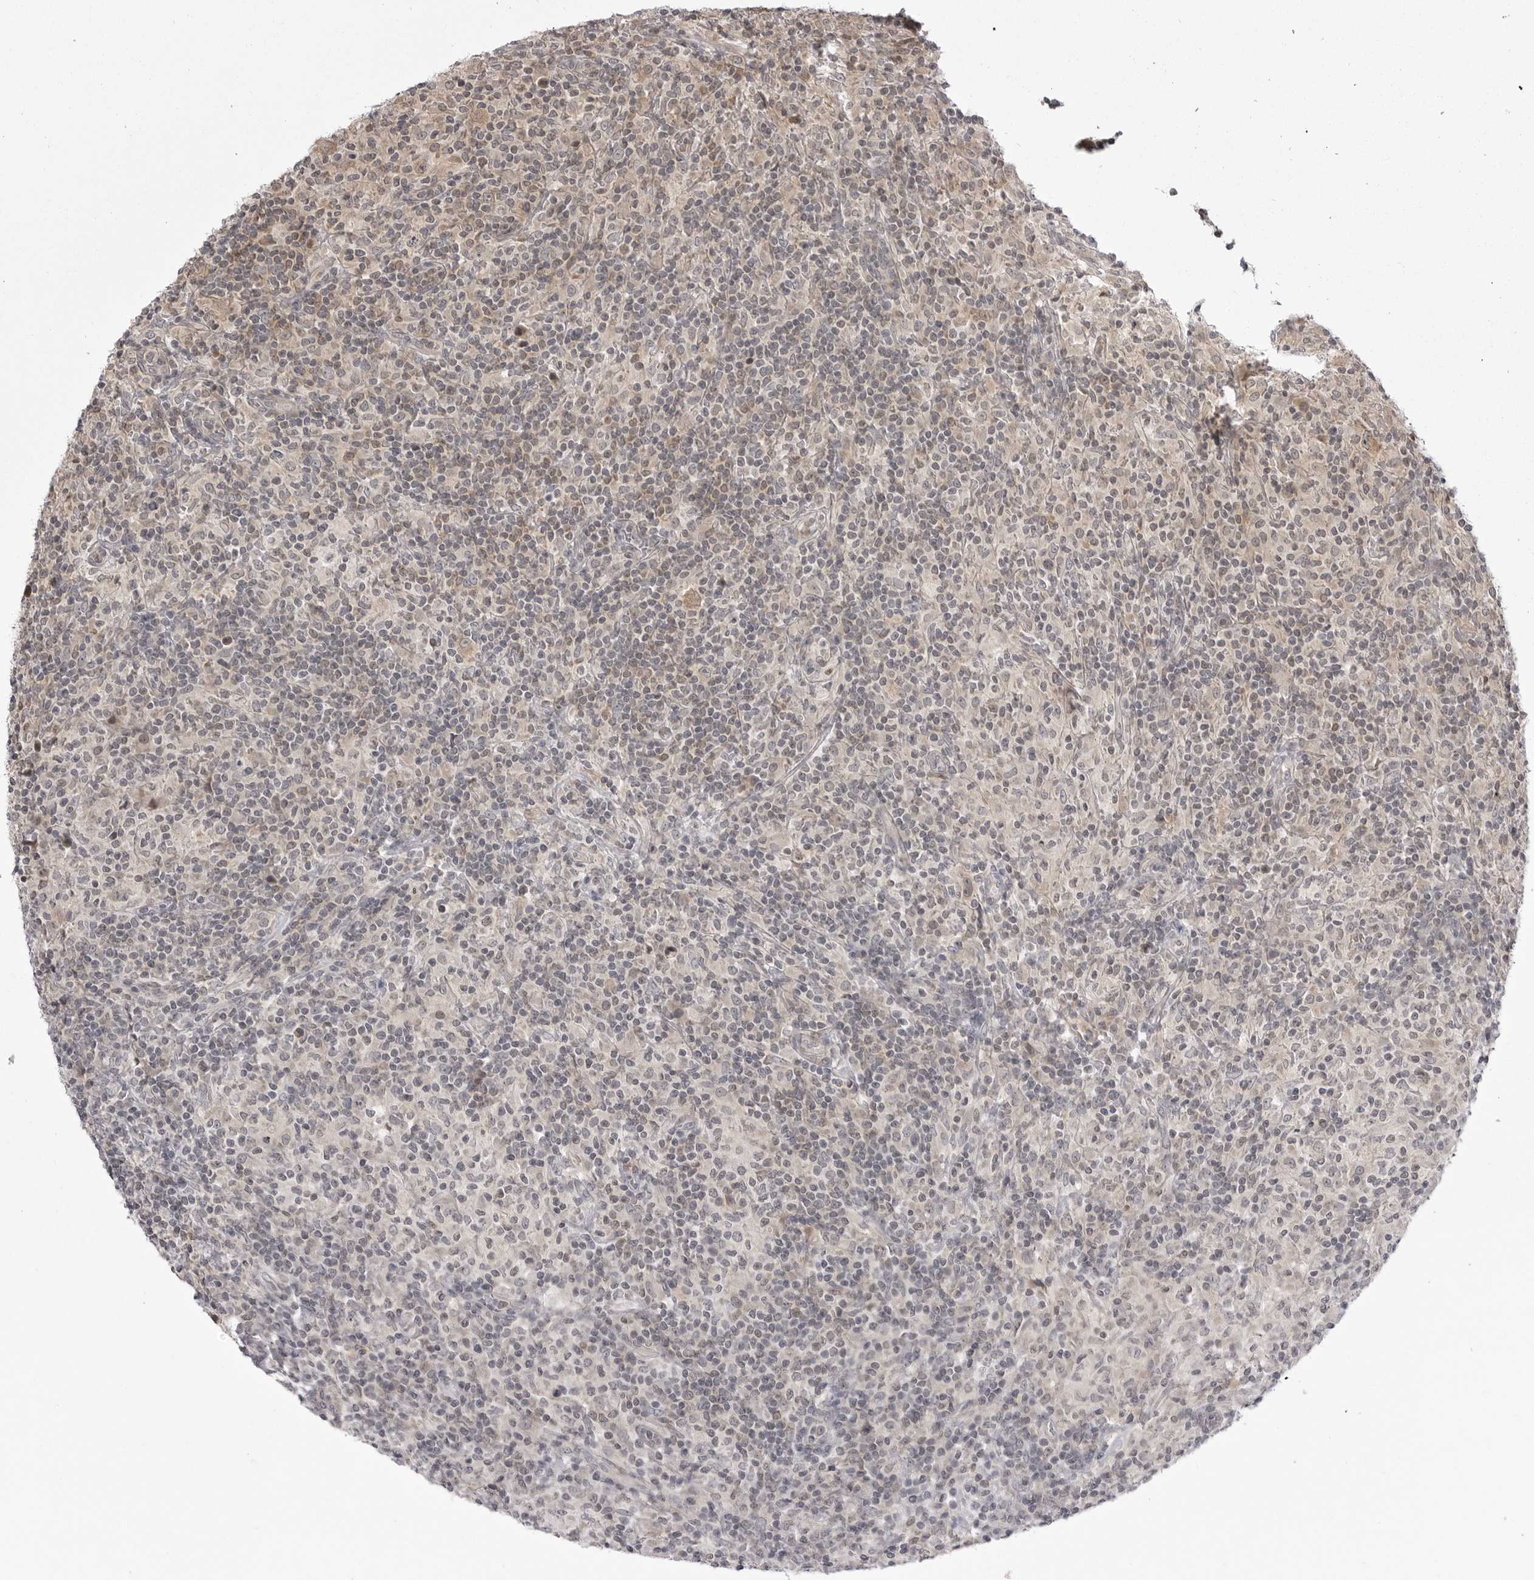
{"staining": {"intensity": "weak", "quantity": "<25%", "location": "cytoplasmic/membranous"}, "tissue": "lymphoma", "cell_type": "Tumor cells", "image_type": "cancer", "snomed": [{"axis": "morphology", "description": "Hodgkin's disease, NOS"}, {"axis": "topography", "description": "Lymph node"}], "caption": "Immunohistochemical staining of lymphoma reveals no significant expression in tumor cells.", "gene": "PTK2B", "patient": {"sex": "male", "age": 70}}